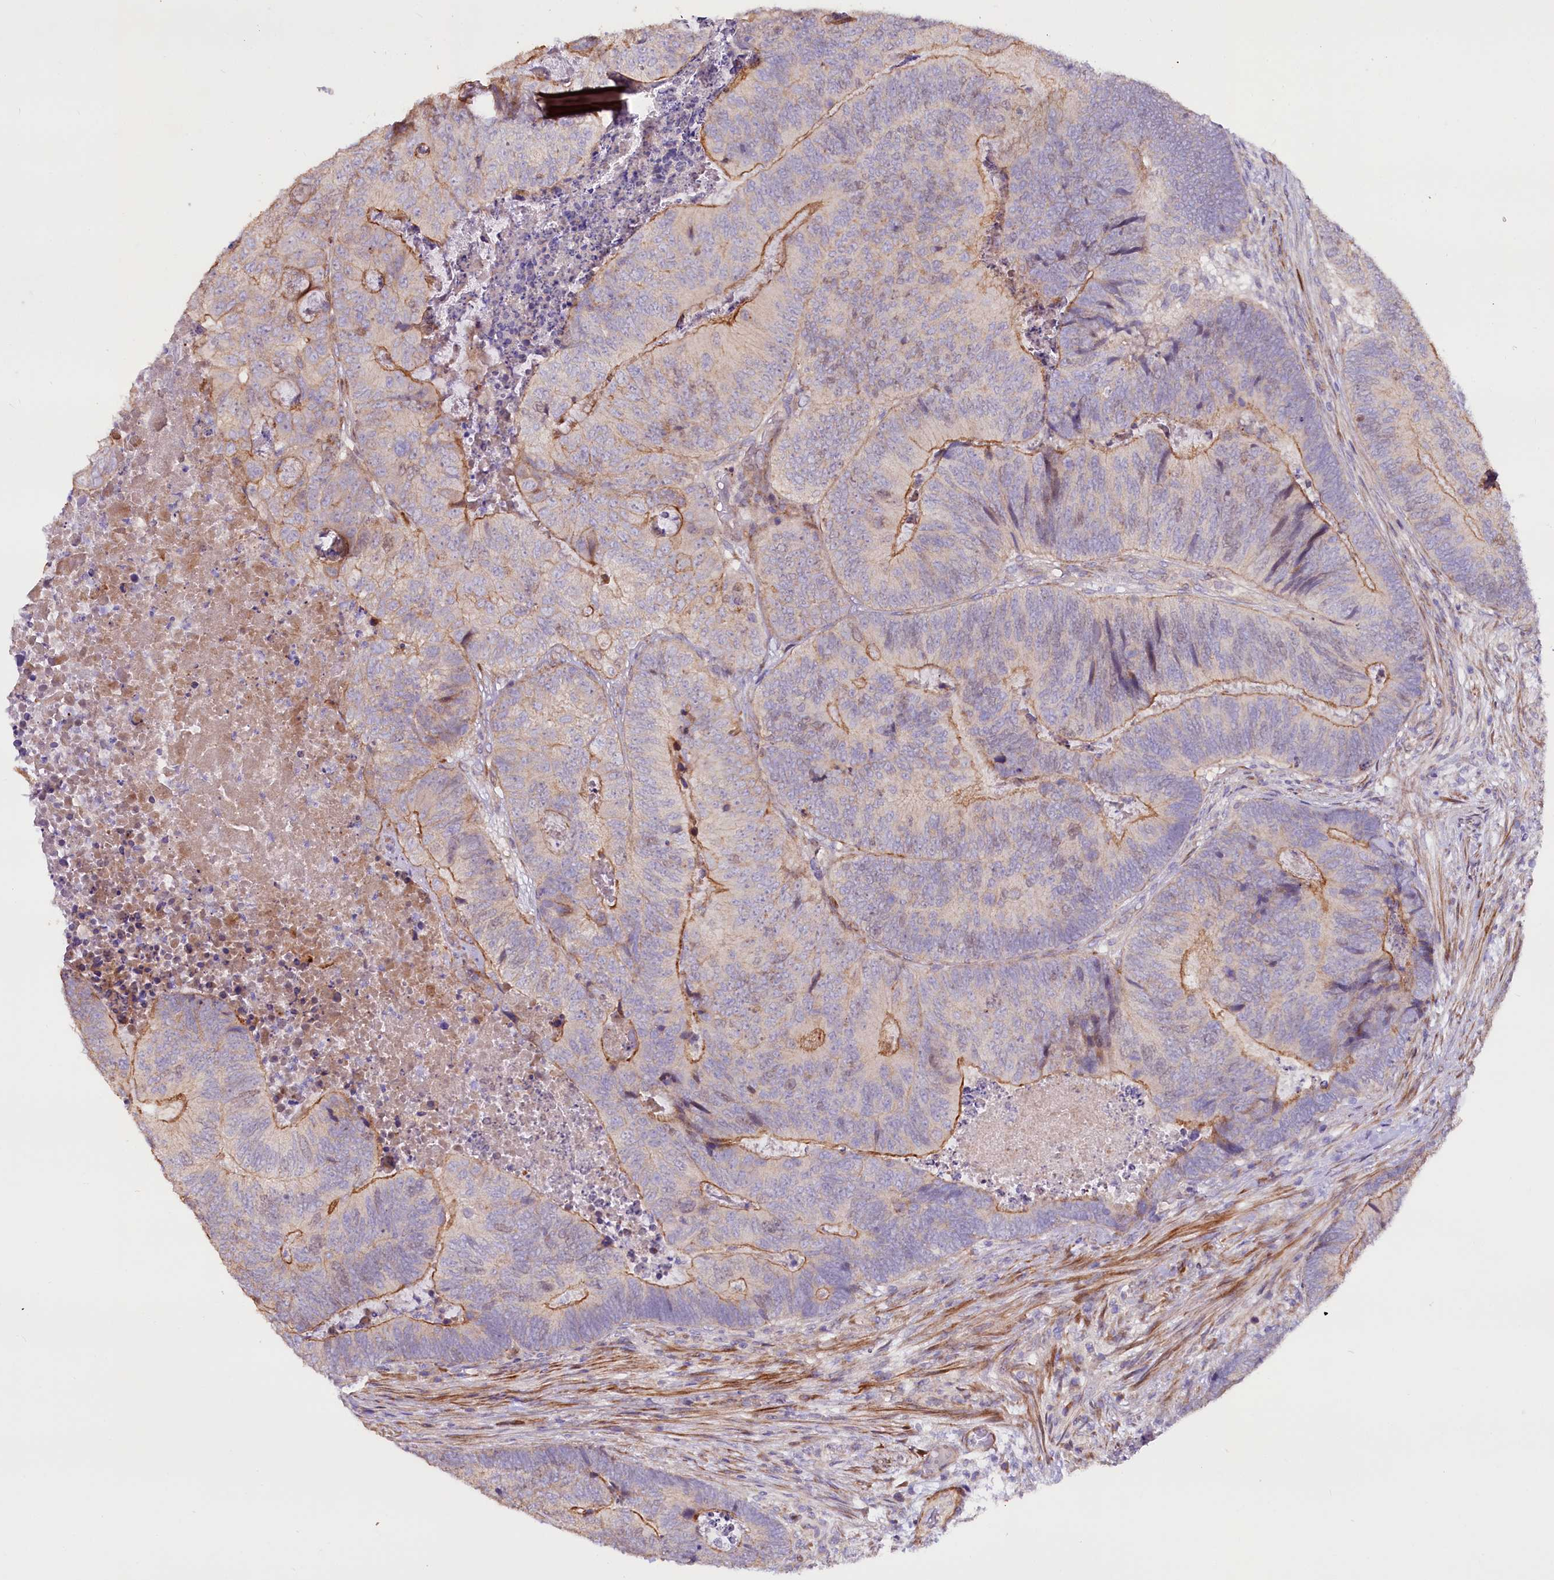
{"staining": {"intensity": "moderate", "quantity": "25%-75%", "location": "cytoplasmic/membranous"}, "tissue": "colorectal cancer", "cell_type": "Tumor cells", "image_type": "cancer", "snomed": [{"axis": "morphology", "description": "Adenocarcinoma, NOS"}, {"axis": "topography", "description": "Colon"}], "caption": "Moderate cytoplasmic/membranous expression is seen in approximately 25%-75% of tumor cells in colorectal cancer (adenocarcinoma). Nuclei are stained in blue.", "gene": "WNT8A", "patient": {"sex": "female", "age": 67}}